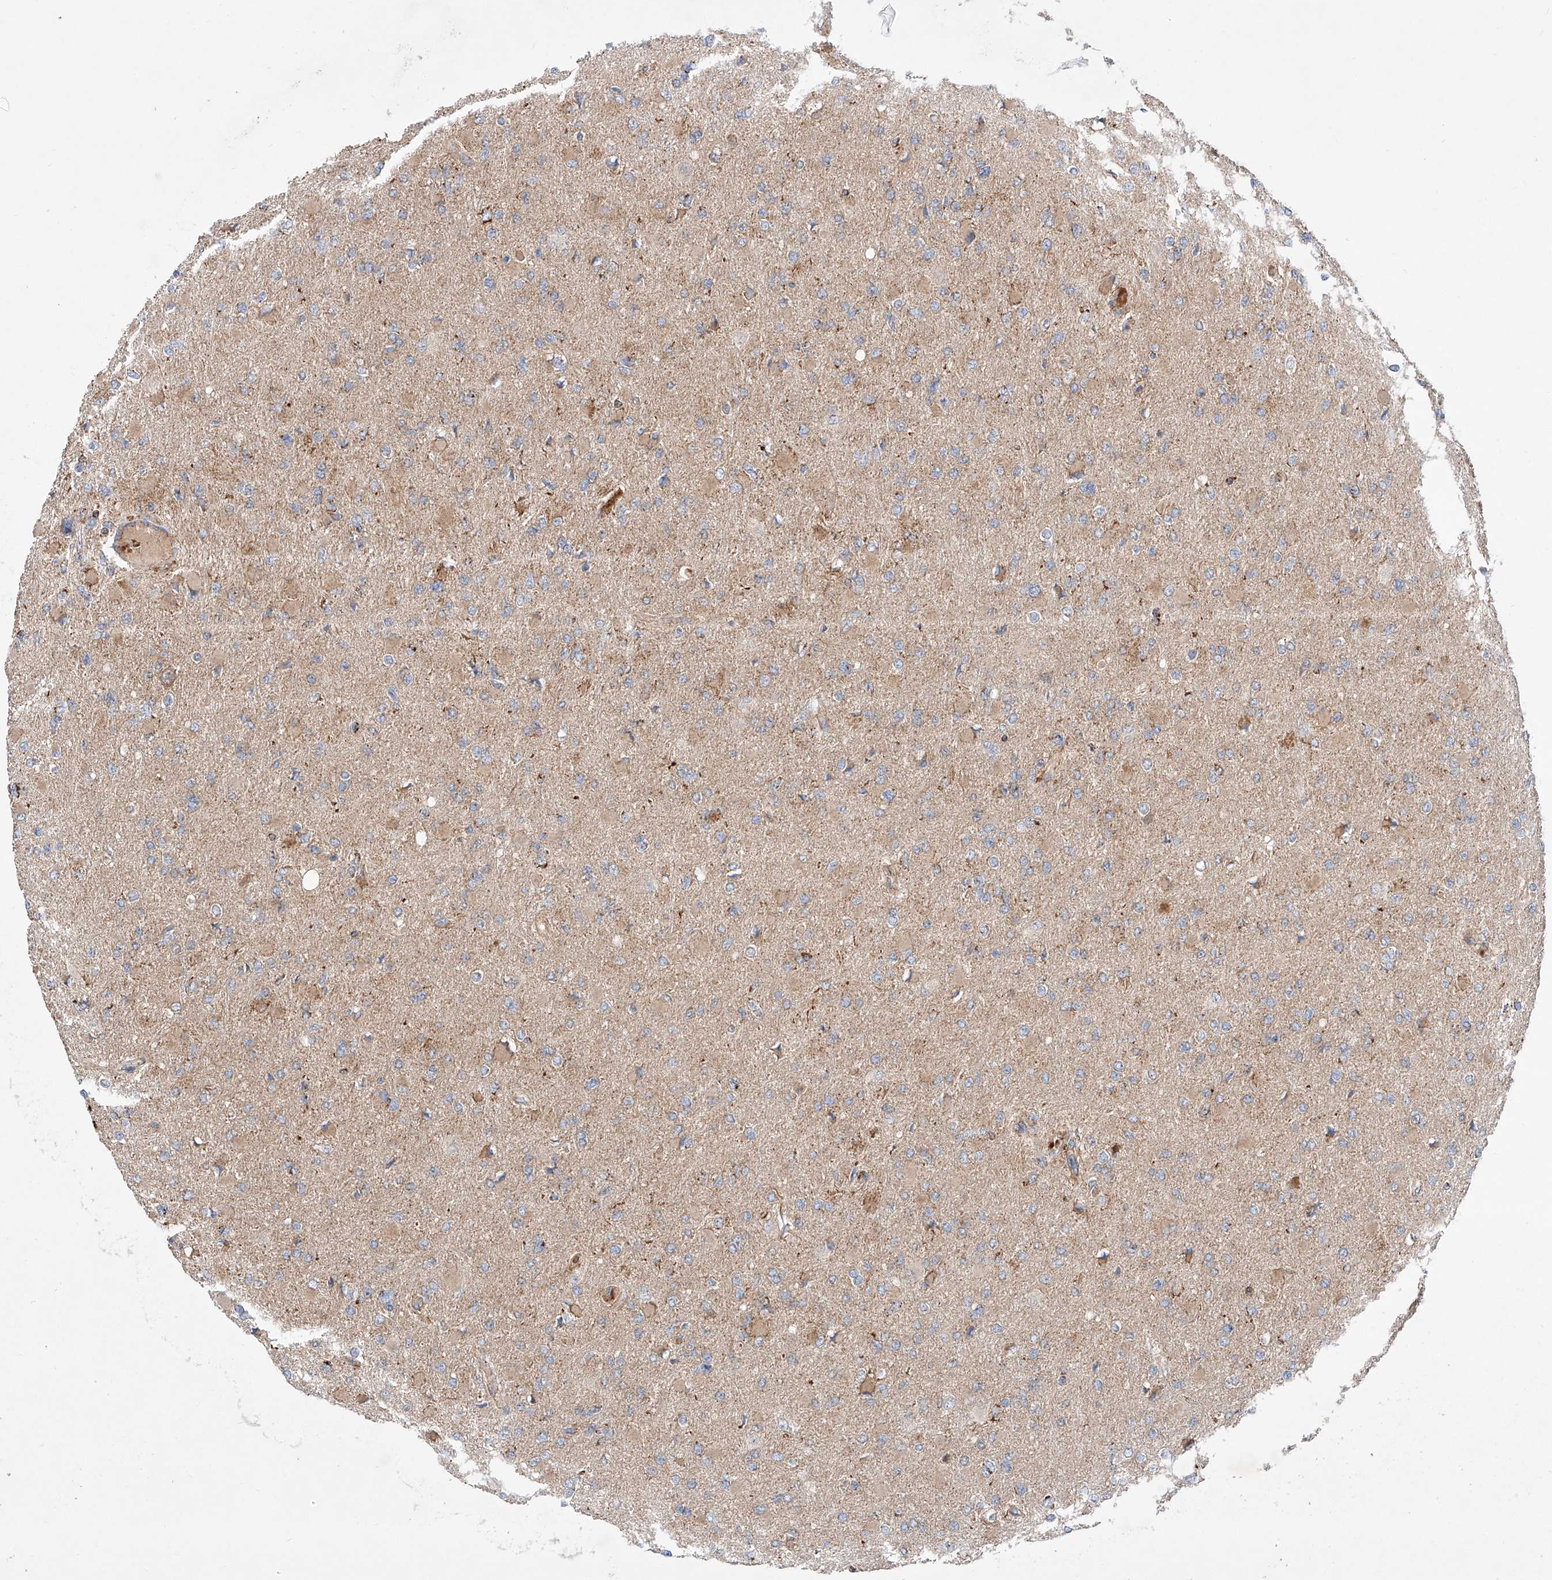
{"staining": {"intensity": "negative", "quantity": "none", "location": "none"}, "tissue": "glioma", "cell_type": "Tumor cells", "image_type": "cancer", "snomed": [{"axis": "morphology", "description": "Glioma, malignant, High grade"}, {"axis": "topography", "description": "Cerebral cortex"}], "caption": "Immunohistochemistry (IHC) of glioma reveals no staining in tumor cells.", "gene": "NR1D1", "patient": {"sex": "female", "age": 36}}